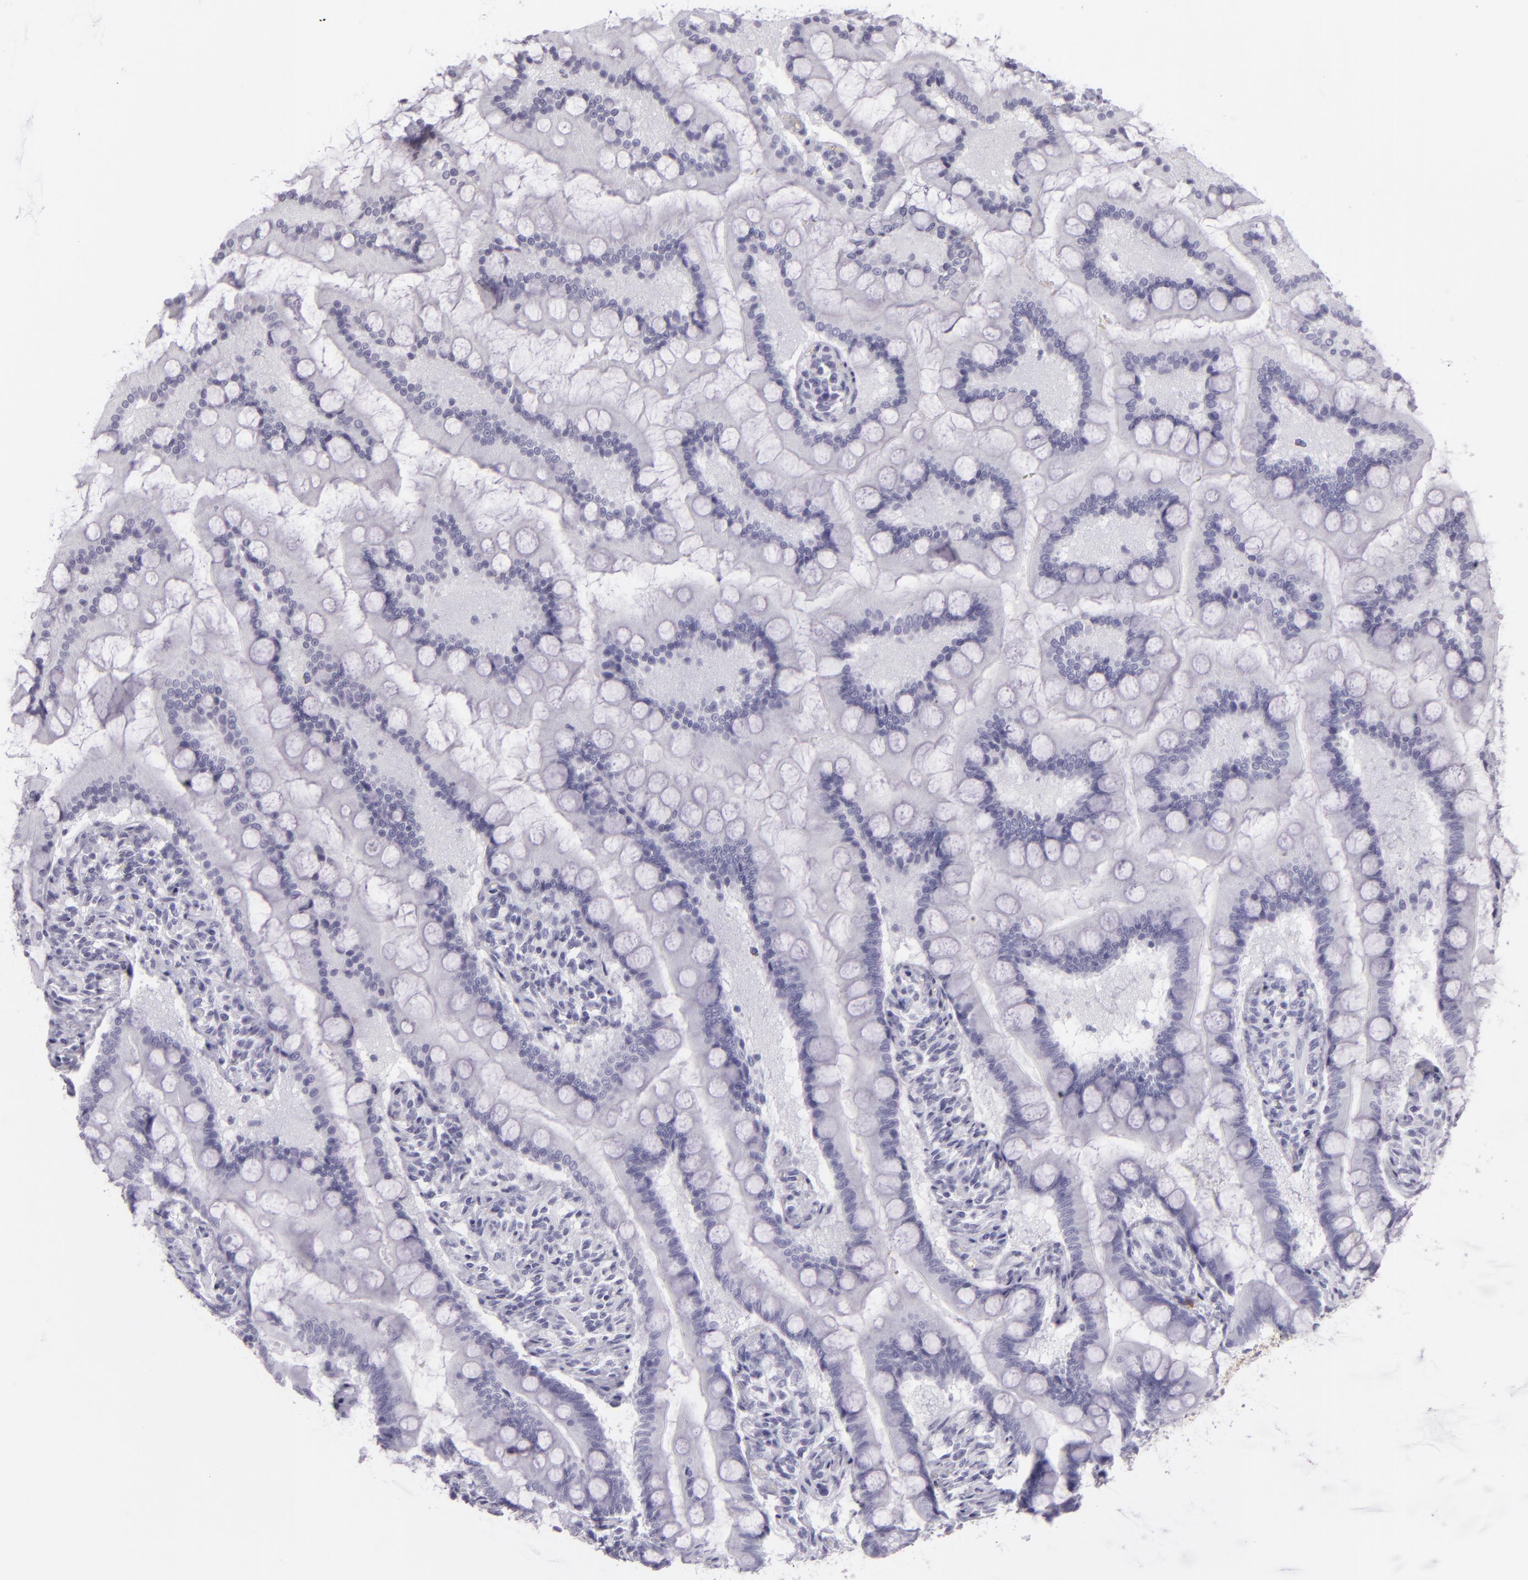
{"staining": {"intensity": "negative", "quantity": "none", "location": "none"}, "tissue": "small intestine", "cell_type": "Glandular cells", "image_type": "normal", "snomed": [{"axis": "morphology", "description": "Normal tissue, NOS"}, {"axis": "topography", "description": "Small intestine"}], "caption": "Glandular cells show no significant protein staining in normal small intestine.", "gene": "MUC6", "patient": {"sex": "male", "age": 41}}